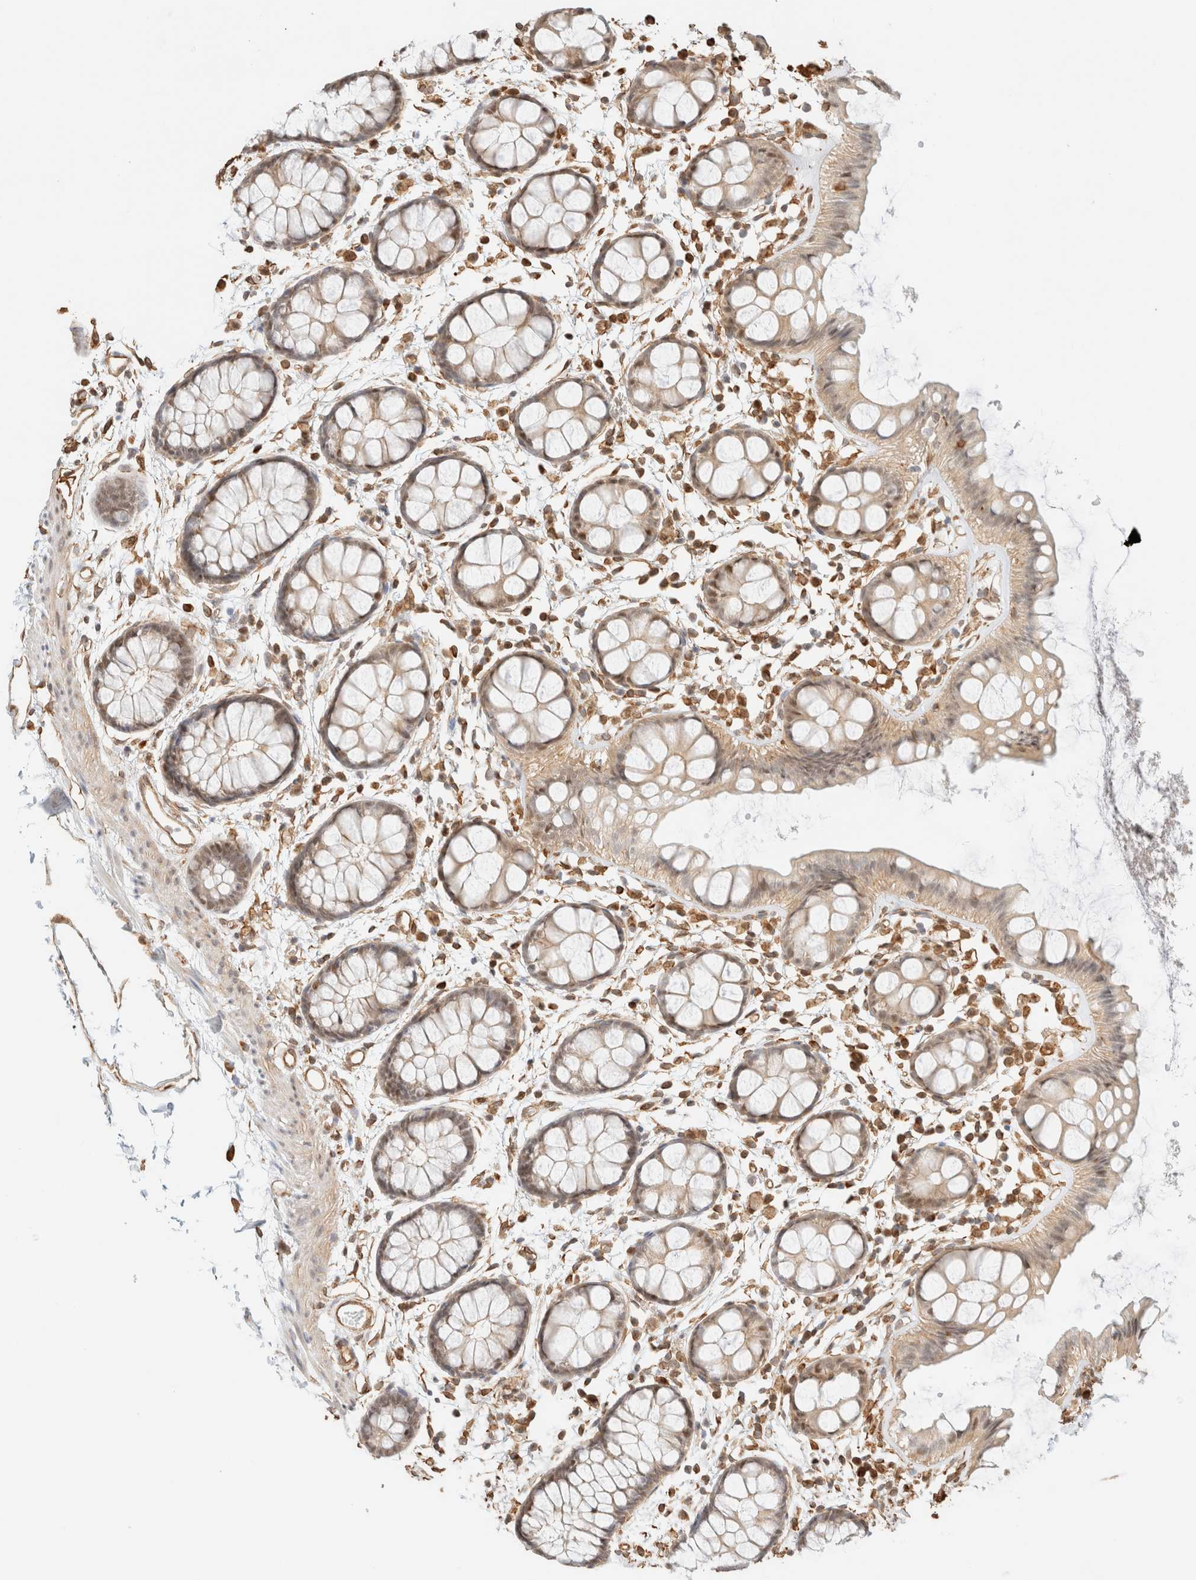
{"staining": {"intensity": "weak", "quantity": ">75%", "location": "cytoplasmic/membranous,nuclear"}, "tissue": "rectum", "cell_type": "Glandular cells", "image_type": "normal", "snomed": [{"axis": "morphology", "description": "Normal tissue, NOS"}, {"axis": "topography", "description": "Rectum"}], "caption": "DAB (3,3'-diaminobenzidine) immunohistochemical staining of benign human rectum demonstrates weak cytoplasmic/membranous,nuclear protein expression in approximately >75% of glandular cells. Using DAB (brown) and hematoxylin (blue) stains, captured at high magnification using brightfield microscopy.", "gene": "ARID5A", "patient": {"sex": "female", "age": 66}}